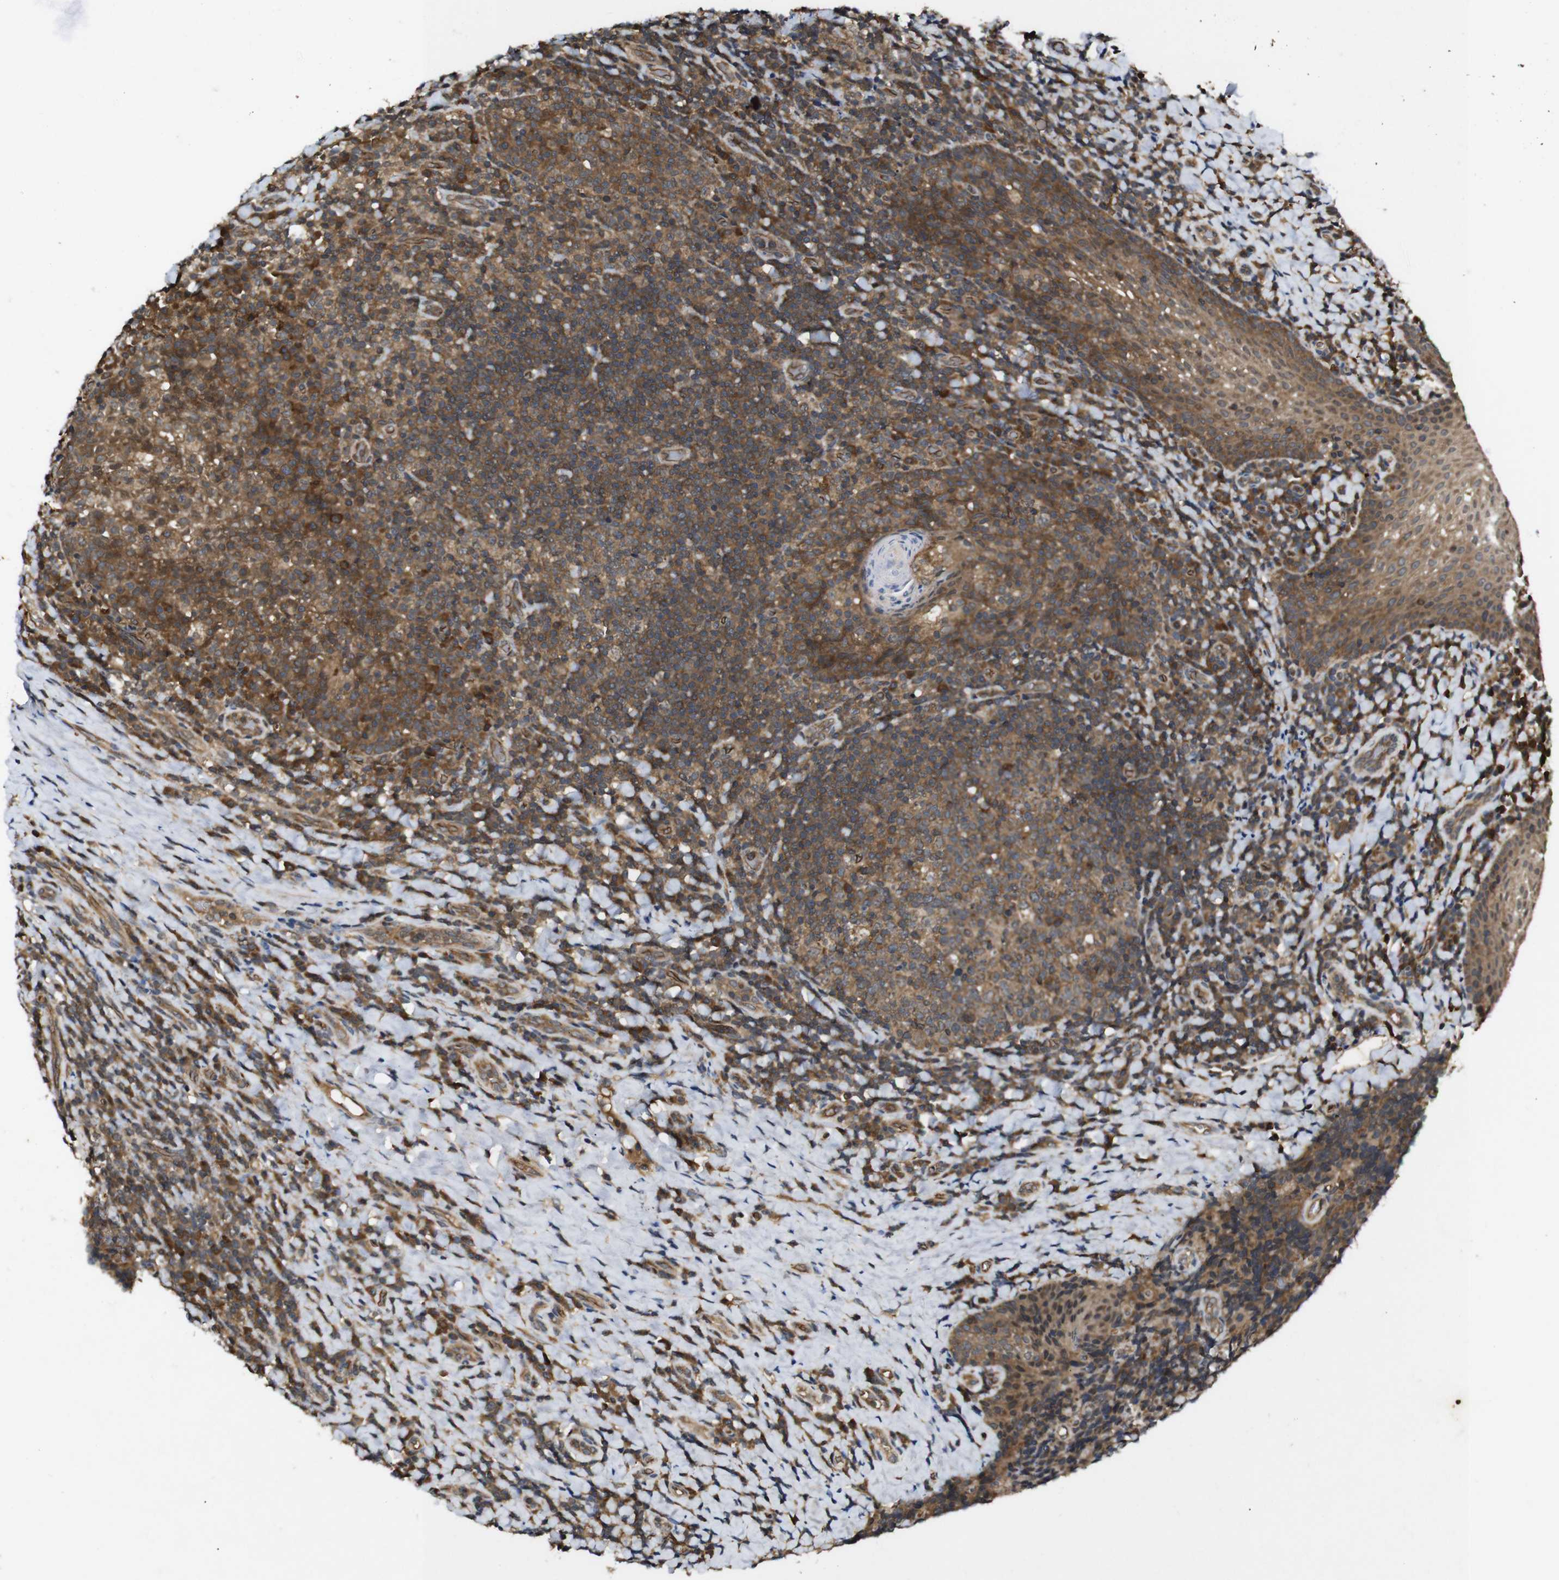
{"staining": {"intensity": "moderate", "quantity": ">75%", "location": "cytoplasmic/membranous"}, "tissue": "tonsil", "cell_type": "Germinal center cells", "image_type": "normal", "snomed": [{"axis": "morphology", "description": "Normal tissue, NOS"}, {"axis": "topography", "description": "Tonsil"}], "caption": "Immunohistochemistry micrograph of benign tonsil: human tonsil stained using immunohistochemistry displays medium levels of moderate protein expression localized specifically in the cytoplasmic/membranous of germinal center cells, appearing as a cytoplasmic/membranous brown color.", "gene": "RIPK1", "patient": {"sex": "male", "age": 17}}